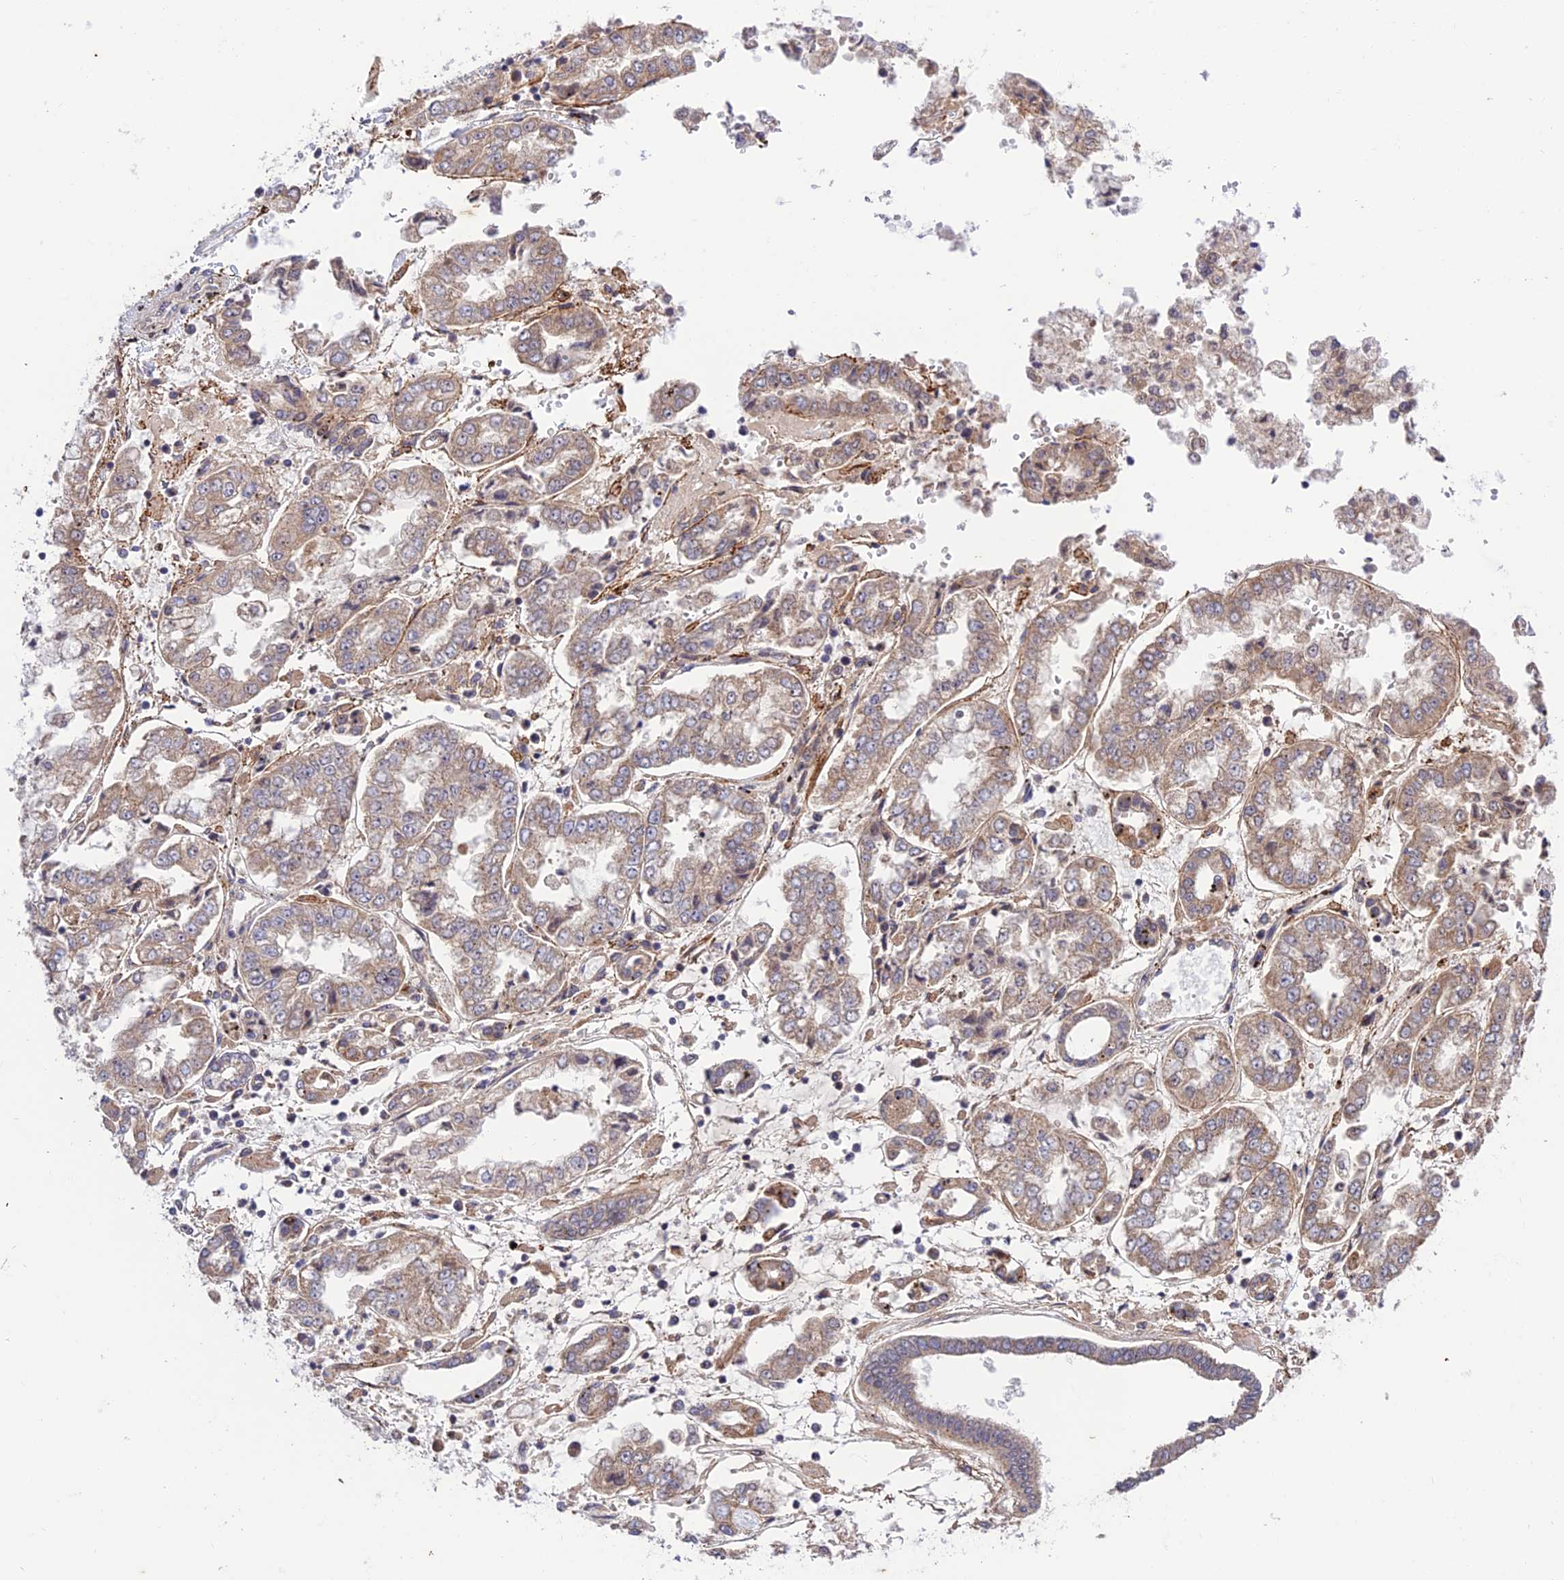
{"staining": {"intensity": "weak", "quantity": ">75%", "location": "cytoplasmic/membranous"}, "tissue": "stomach cancer", "cell_type": "Tumor cells", "image_type": "cancer", "snomed": [{"axis": "morphology", "description": "Adenocarcinoma, NOS"}, {"axis": "topography", "description": "Stomach"}], "caption": "Weak cytoplasmic/membranous expression for a protein is identified in about >75% of tumor cells of stomach cancer (adenocarcinoma) using IHC.", "gene": "PLEKHG2", "patient": {"sex": "male", "age": 76}}